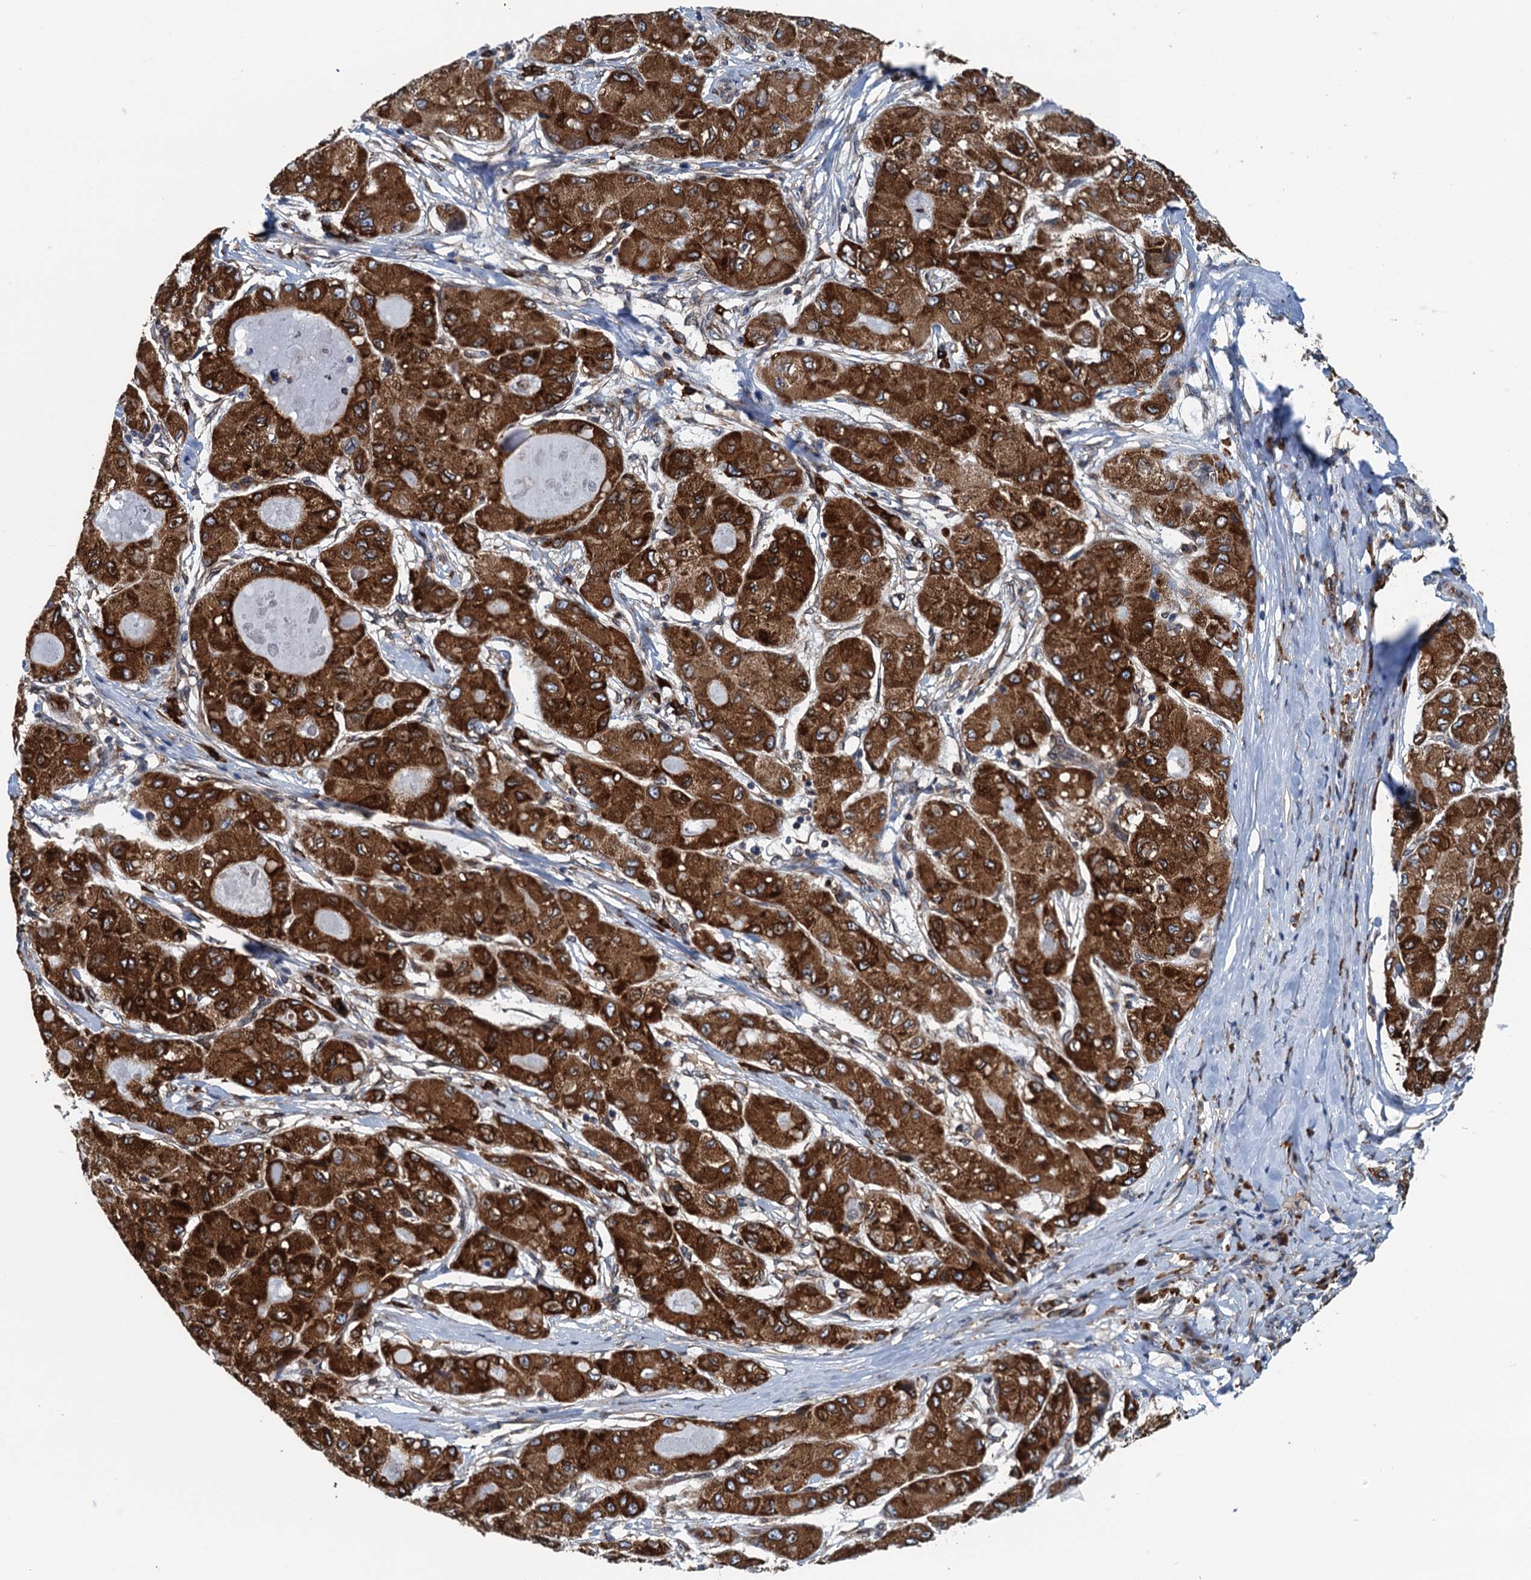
{"staining": {"intensity": "strong", "quantity": ">75%", "location": "cytoplasmic/membranous"}, "tissue": "liver cancer", "cell_type": "Tumor cells", "image_type": "cancer", "snomed": [{"axis": "morphology", "description": "Carcinoma, Hepatocellular, NOS"}, {"axis": "topography", "description": "Liver"}], "caption": "Strong cytoplasmic/membranous staining for a protein is identified in approximately >75% of tumor cells of hepatocellular carcinoma (liver) using immunohistochemistry.", "gene": "TMEM205", "patient": {"sex": "male", "age": 80}}